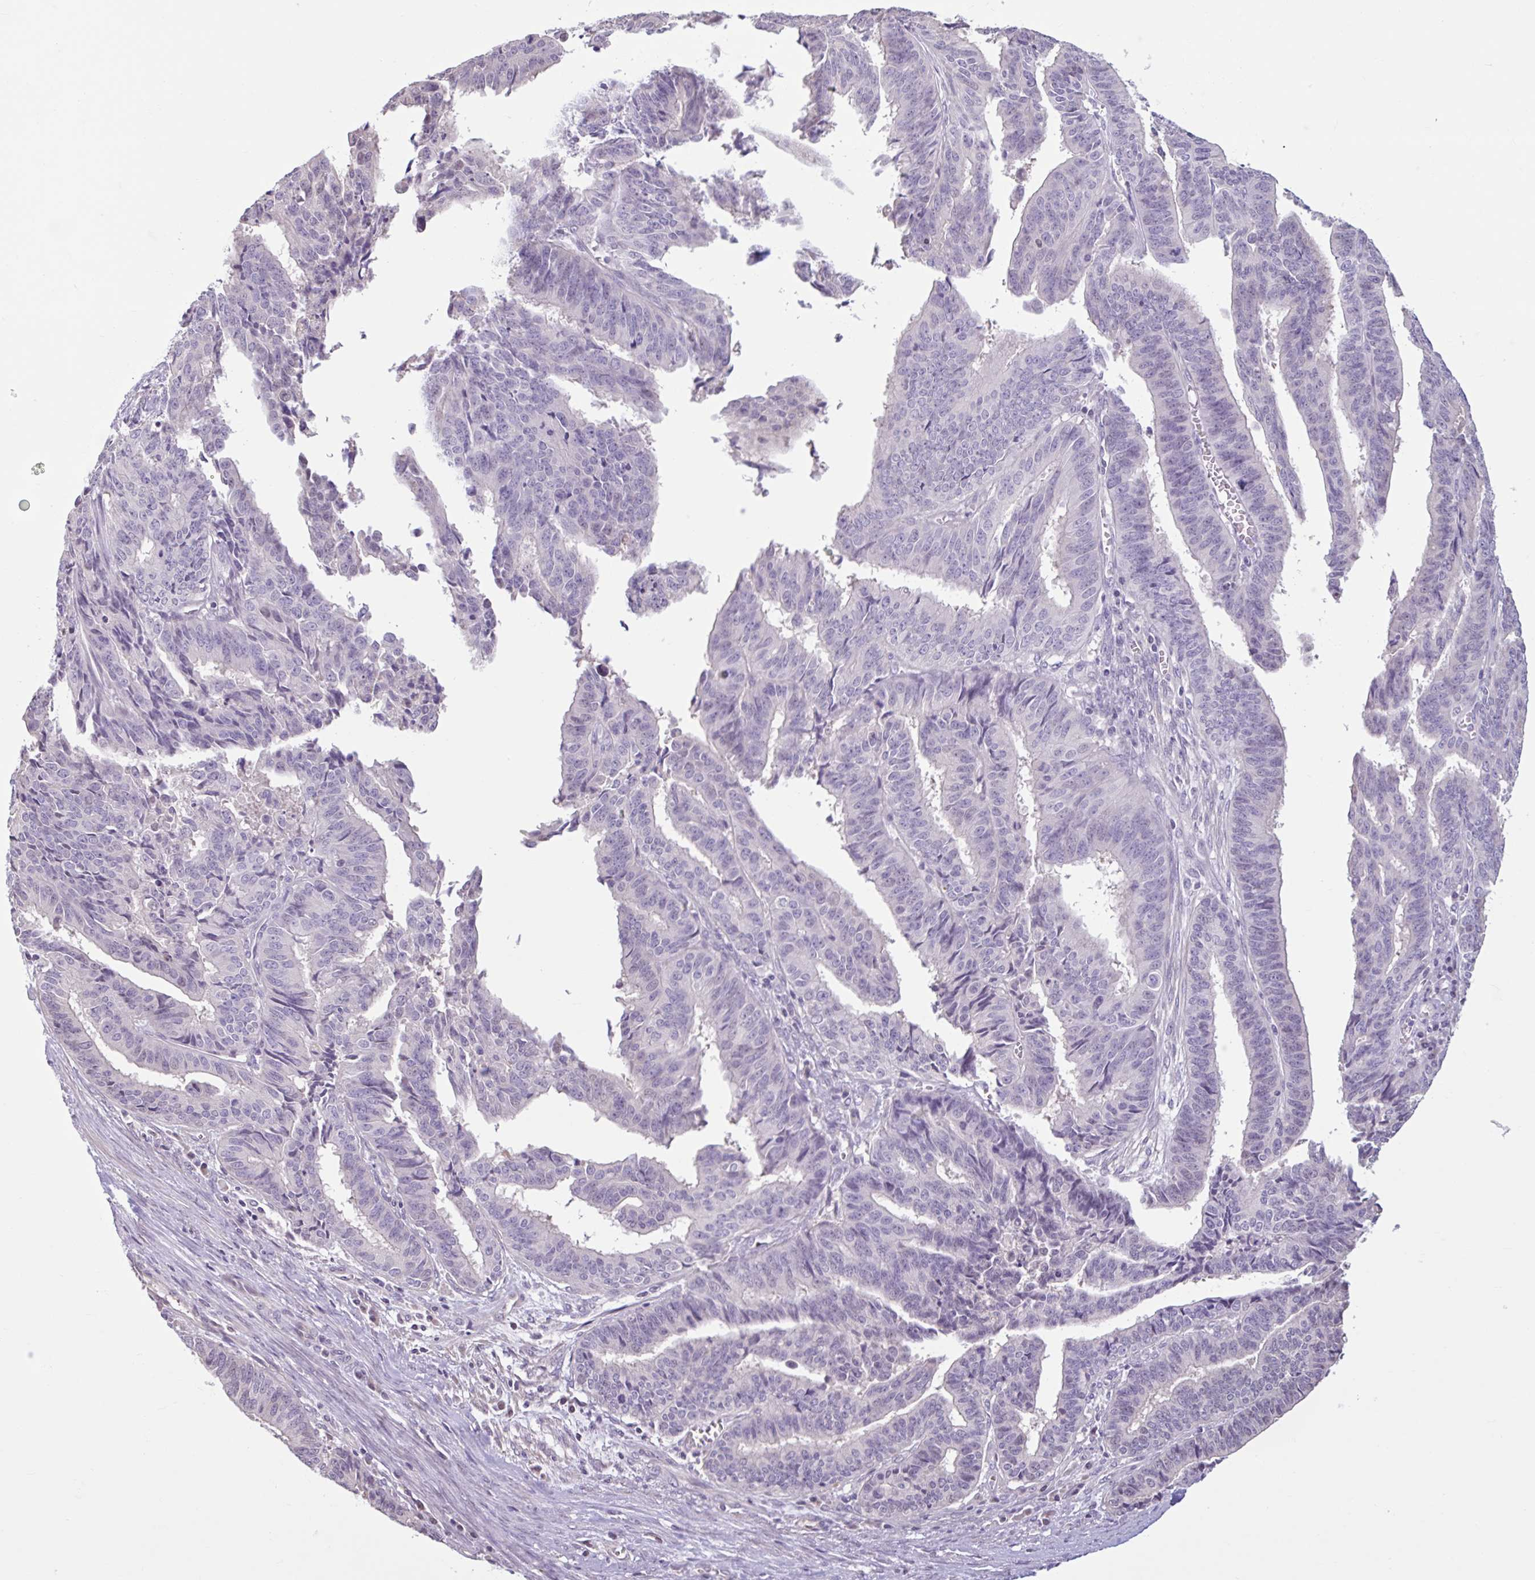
{"staining": {"intensity": "negative", "quantity": "none", "location": "none"}, "tissue": "endometrial cancer", "cell_type": "Tumor cells", "image_type": "cancer", "snomed": [{"axis": "morphology", "description": "Adenocarcinoma, NOS"}, {"axis": "topography", "description": "Endometrium"}], "caption": "Adenocarcinoma (endometrial) was stained to show a protein in brown. There is no significant positivity in tumor cells. (DAB immunohistochemistry, high magnification).", "gene": "CDH19", "patient": {"sex": "female", "age": 65}}